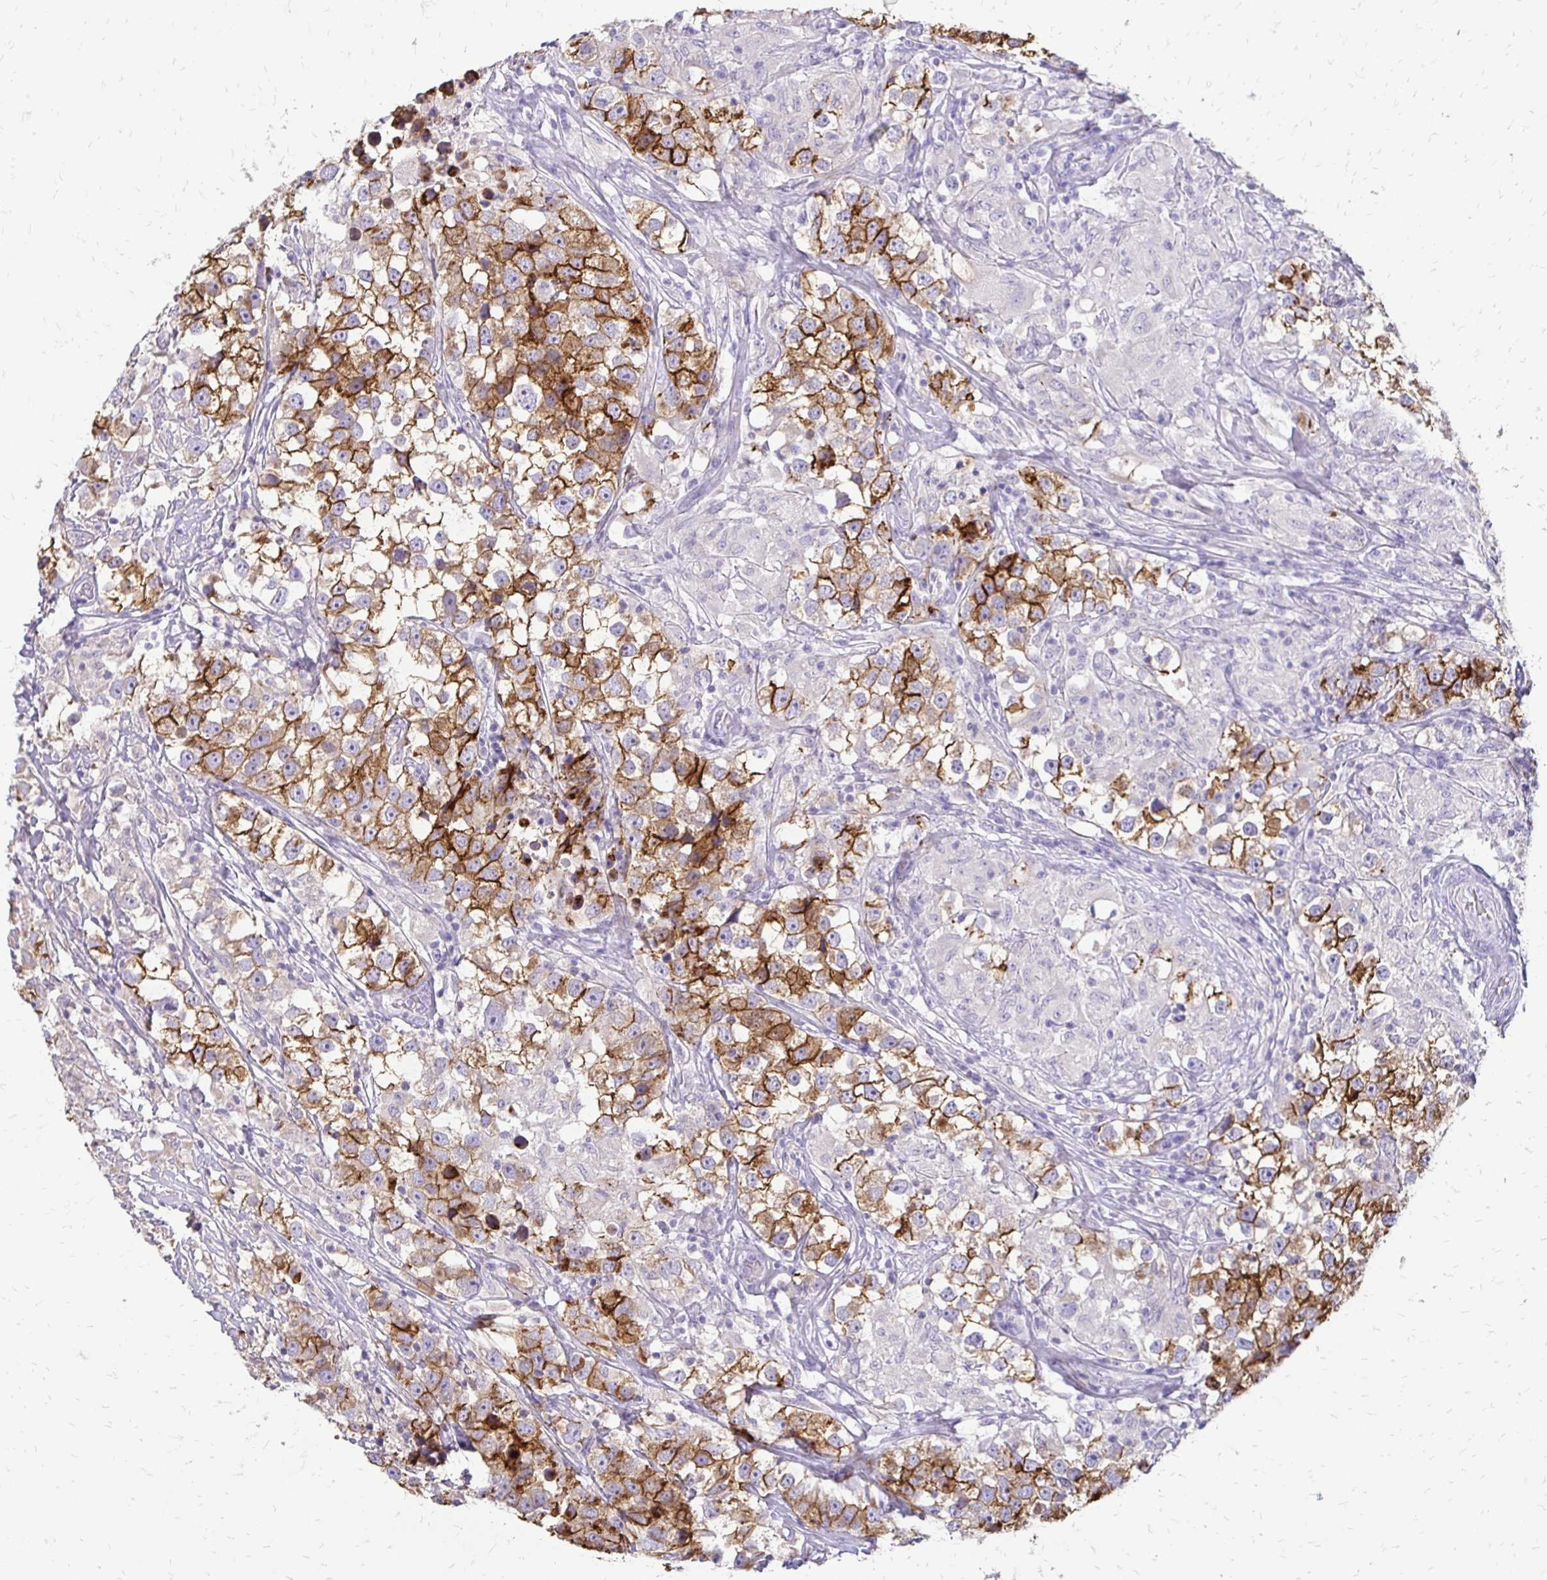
{"staining": {"intensity": "moderate", "quantity": "25%-75%", "location": "cytoplasmic/membranous"}, "tissue": "testis cancer", "cell_type": "Tumor cells", "image_type": "cancer", "snomed": [{"axis": "morphology", "description": "Seminoma, NOS"}, {"axis": "topography", "description": "Testis"}], "caption": "IHC staining of testis seminoma, which shows medium levels of moderate cytoplasmic/membranous staining in approximately 25%-75% of tumor cells indicating moderate cytoplasmic/membranous protein expression. The staining was performed using DAB (brown) for protein detection and nuclei were counterstained in hematoxylin (blue).", "gene": "ALPG", "patient": {"sex": "male", "age": 46}}